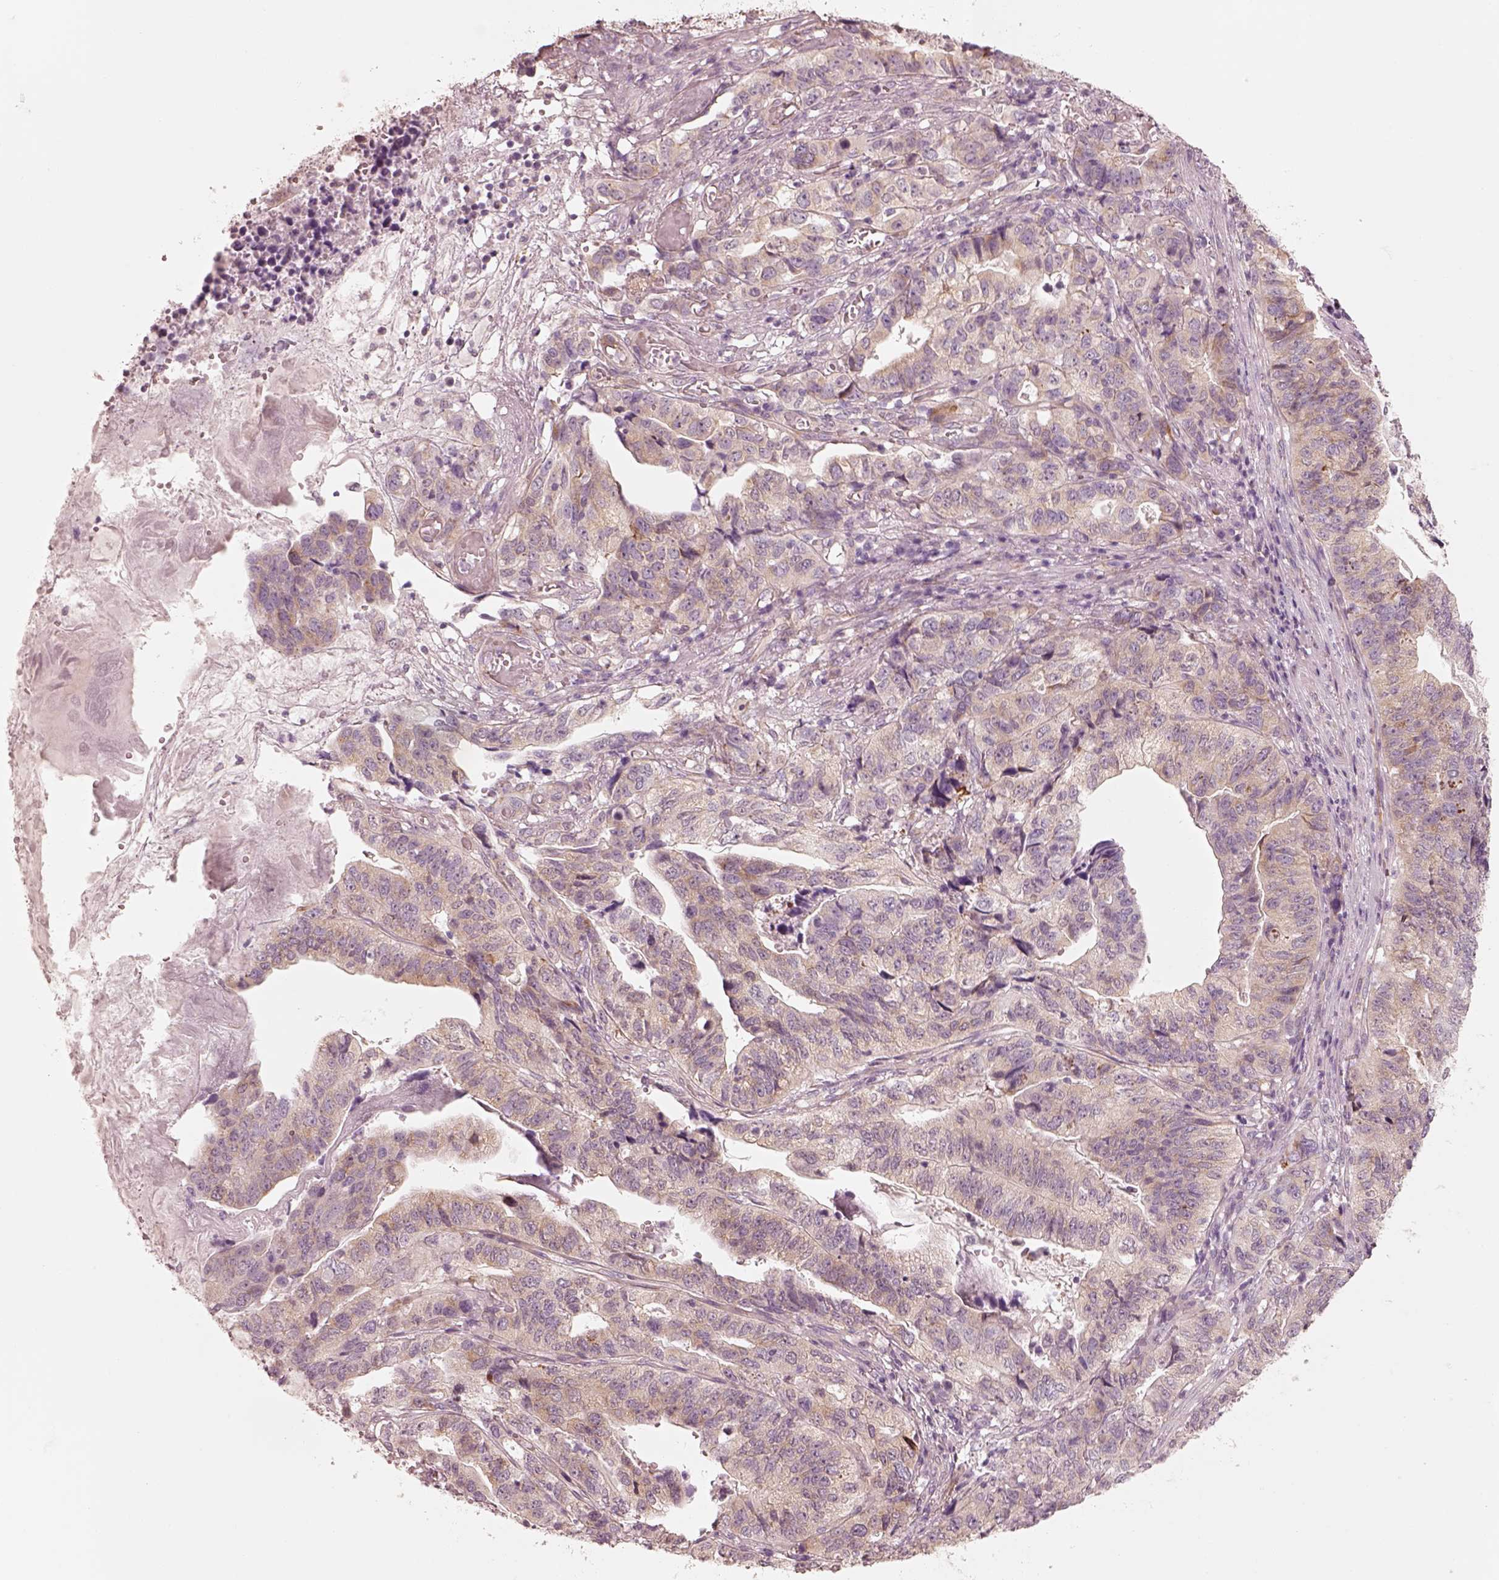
{"staining": {"intensity": "negative", "quantity": "none", "location": "none"}, "tissue": "stomach cancer", "cell_type": "Tumor cells", "image_type": "cancer", "snomed": [{"axis": "morphology", "description": "Adenocarcinoma, NOS"}, {"axis": "topography", "description": "Stomach, upper"}], "caption": "Immunohistochemical staining of human stomach cancer (adenocarcinoma) reveals no significant expression in tumor cells.", "gene": "RAB3C", "patient": {"sex": "female", "age": 67}}